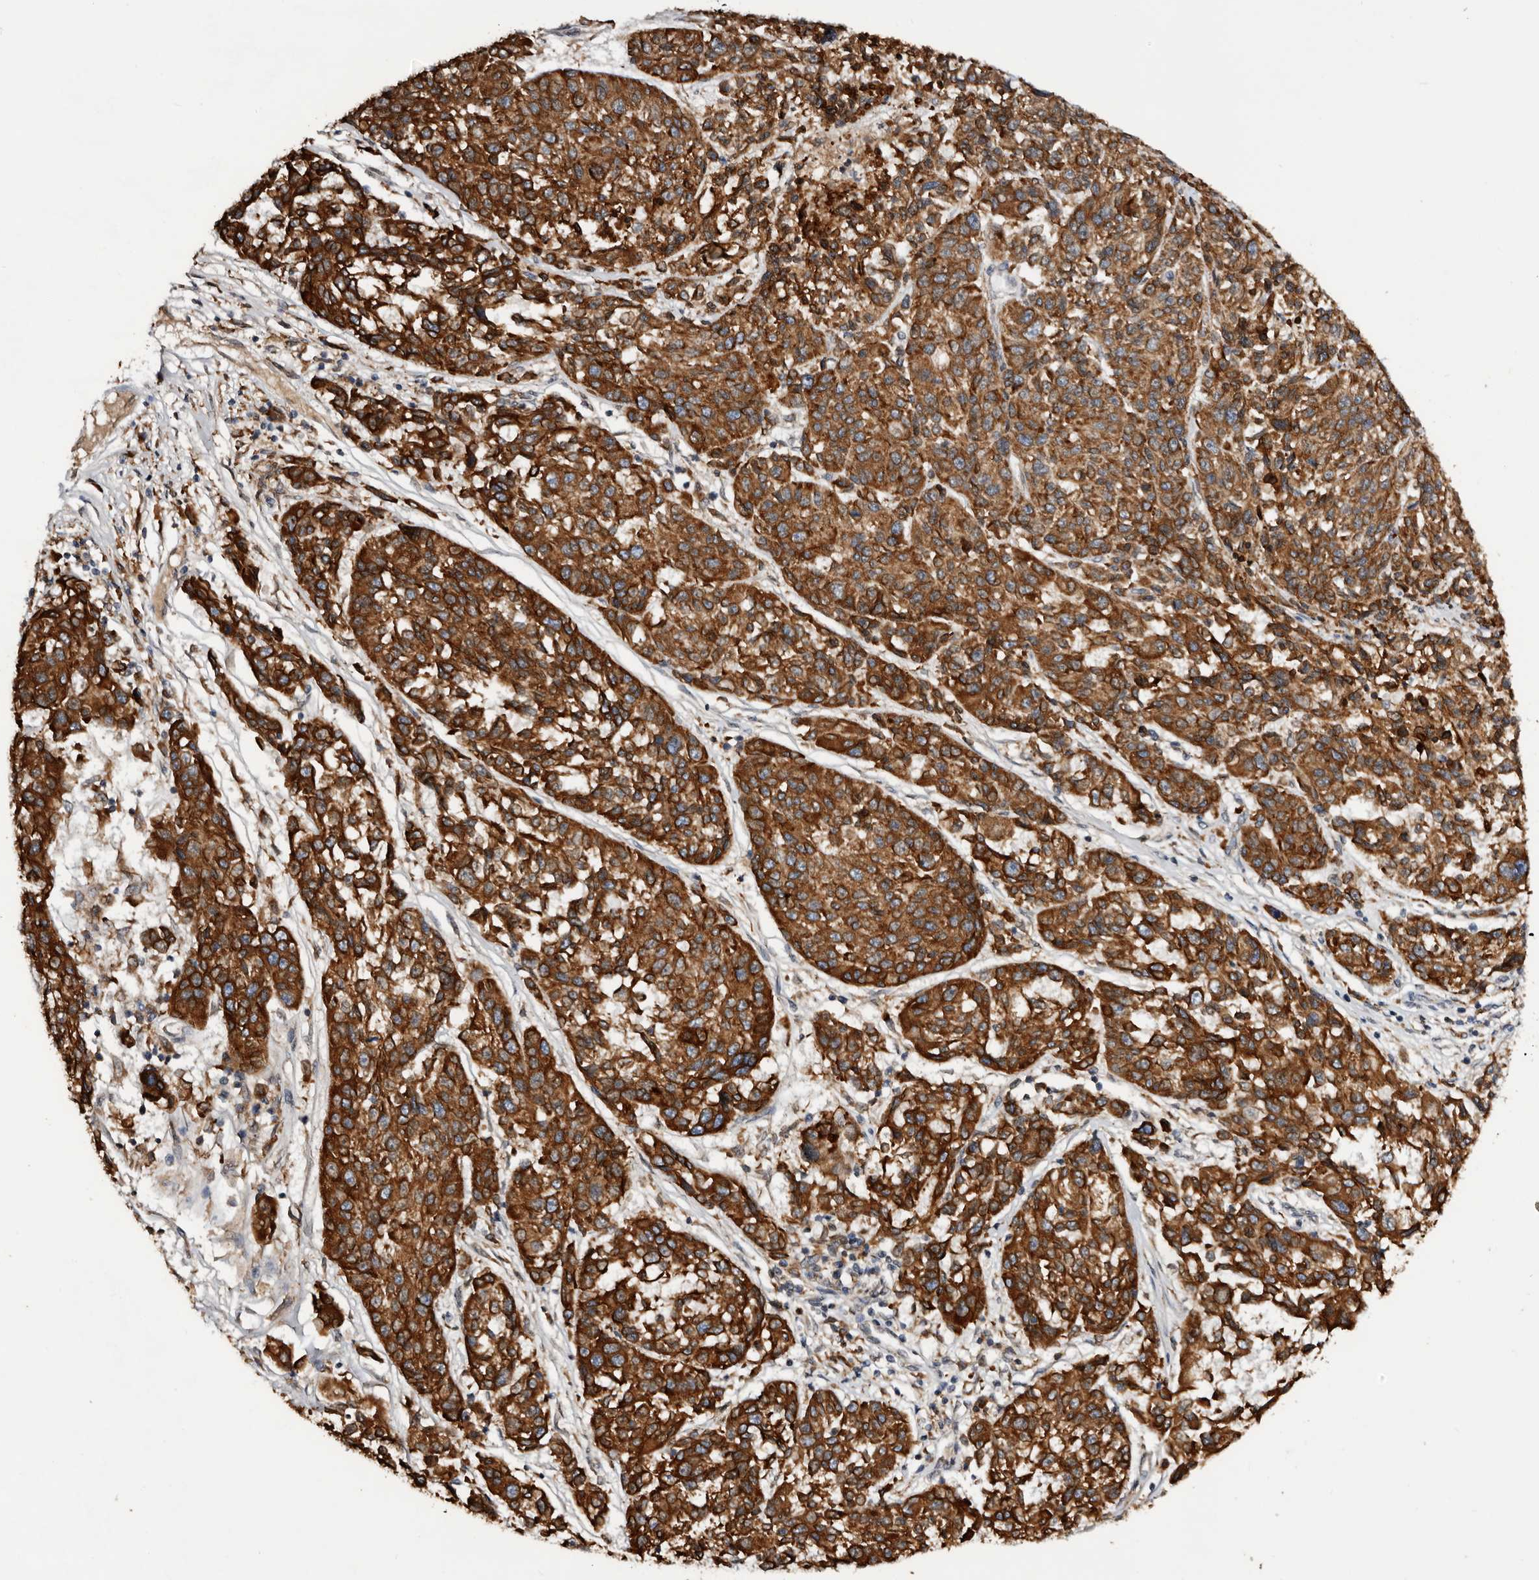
{"staining": {"intensity": "strong", "quantity": ">75%", "location": "cytoplasmic/membranous"}, "tissue": "melanoma", "cell_type": "Tumor cells", "image_type": "cancer", "snomed": [{"axis": "morphology", "description": "Malignant melanoma, NOS"}, {"axis": "topography", "description": "Skin"}], "caption": "The photomicrograph shows immunohistochemical staining of melanoma. There is strong cytoplasmic/membranous positivity is present in approximately >75% of tumor cells.", "gene": "INKA2", "patient": {"sex": "male", "age": 53}}